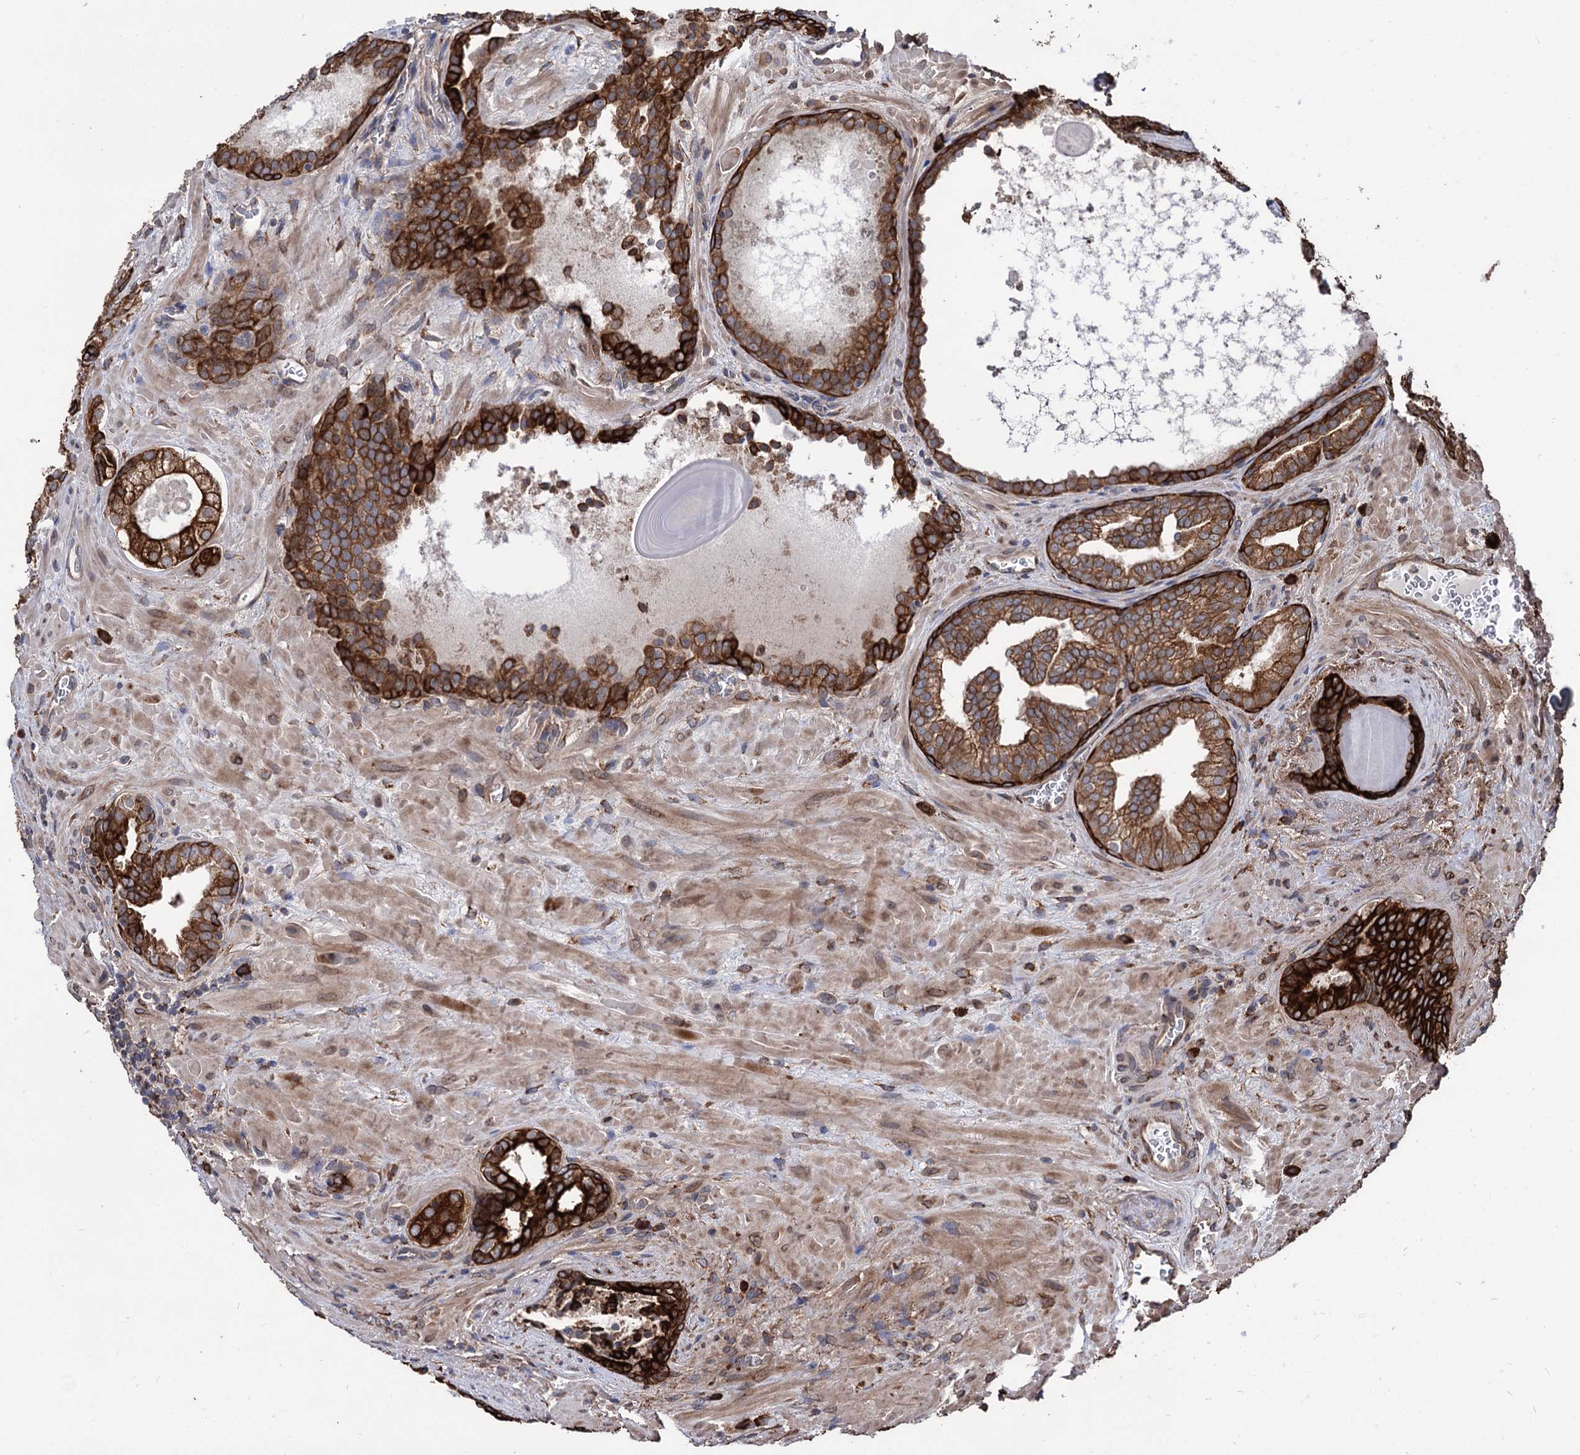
{"staining": {"intensity": "strong", "quantity": ">75%", "location": "cytoplasmic/membranous"}, "tissue": "prostate cancer", "cell_type": "Tumor cells", "image_type": "cancer", "snomed": [{"axis": "morphology", "description": "Adenocarcinoma, High grade"}, {"axis": "topography", "description": "Prostate"}], "caption": "Strong cytoplasmic/membranous positivity for a protein is present in about >75% of tumor cells of prostate high-grade adenocarcinoma using immunohistochemistry (IHC).", "gene": "CDAN1", "patient": {"sex": "male", "age": 66}}